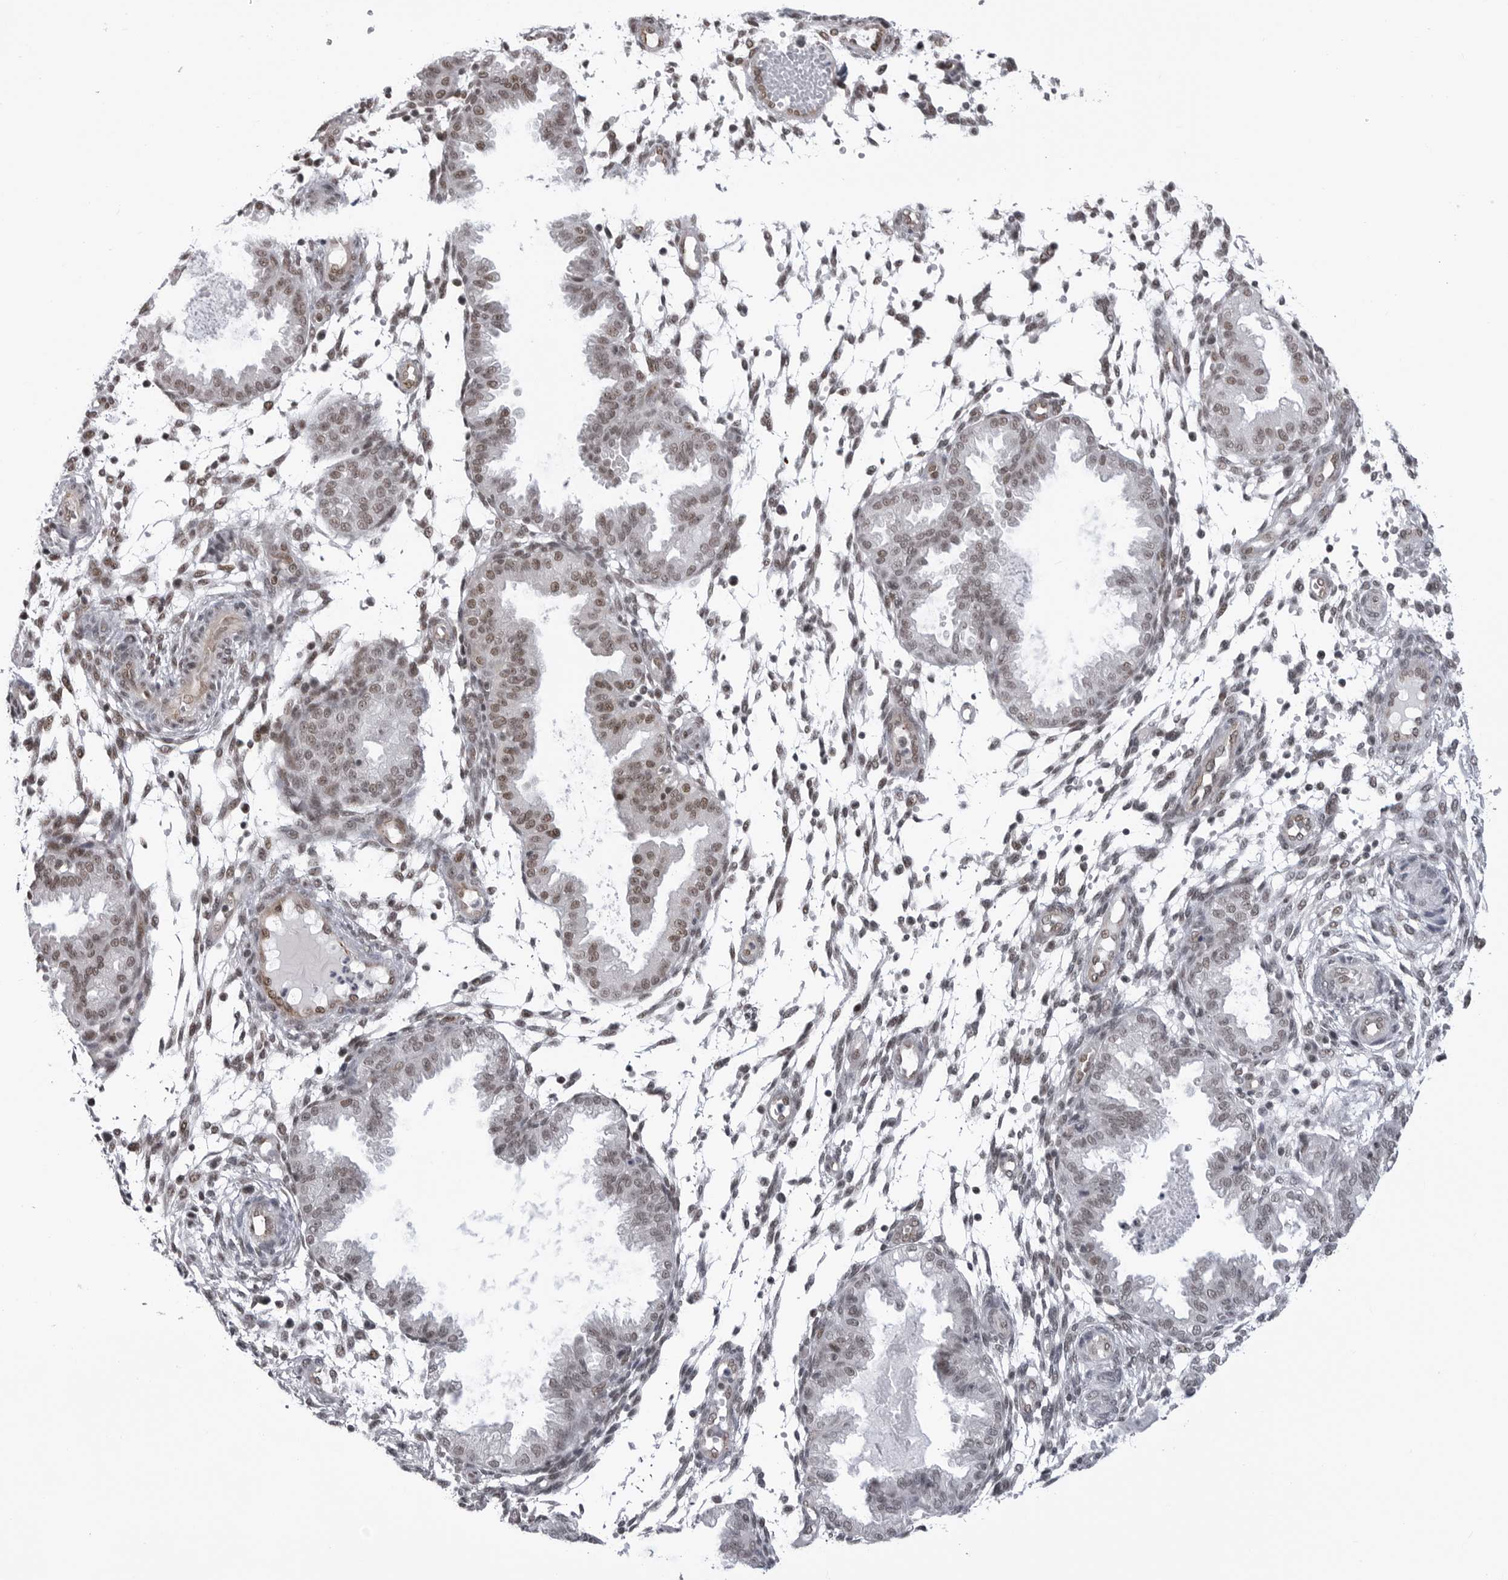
{"staining": {"intensity": "weak", "quantity": "25%-75%", "location": "nuclear"}, "tissue": "endometrium", "cell_type": "Cells in endometrial stroma", "image_type": "normal", "snomed": [{"axis": "morphology", "description": "Normal tissue, NOS"}, {"axis": "topography", "description": "Endometrium"}], "caption": "Cells in endometrial stroma demonstrate low levels of weak nuclear positivity in approximately 25%-75% of cells in benign endometrium.", "gene": "RNF26", "patient": {"sex": "female", "age": 33}}